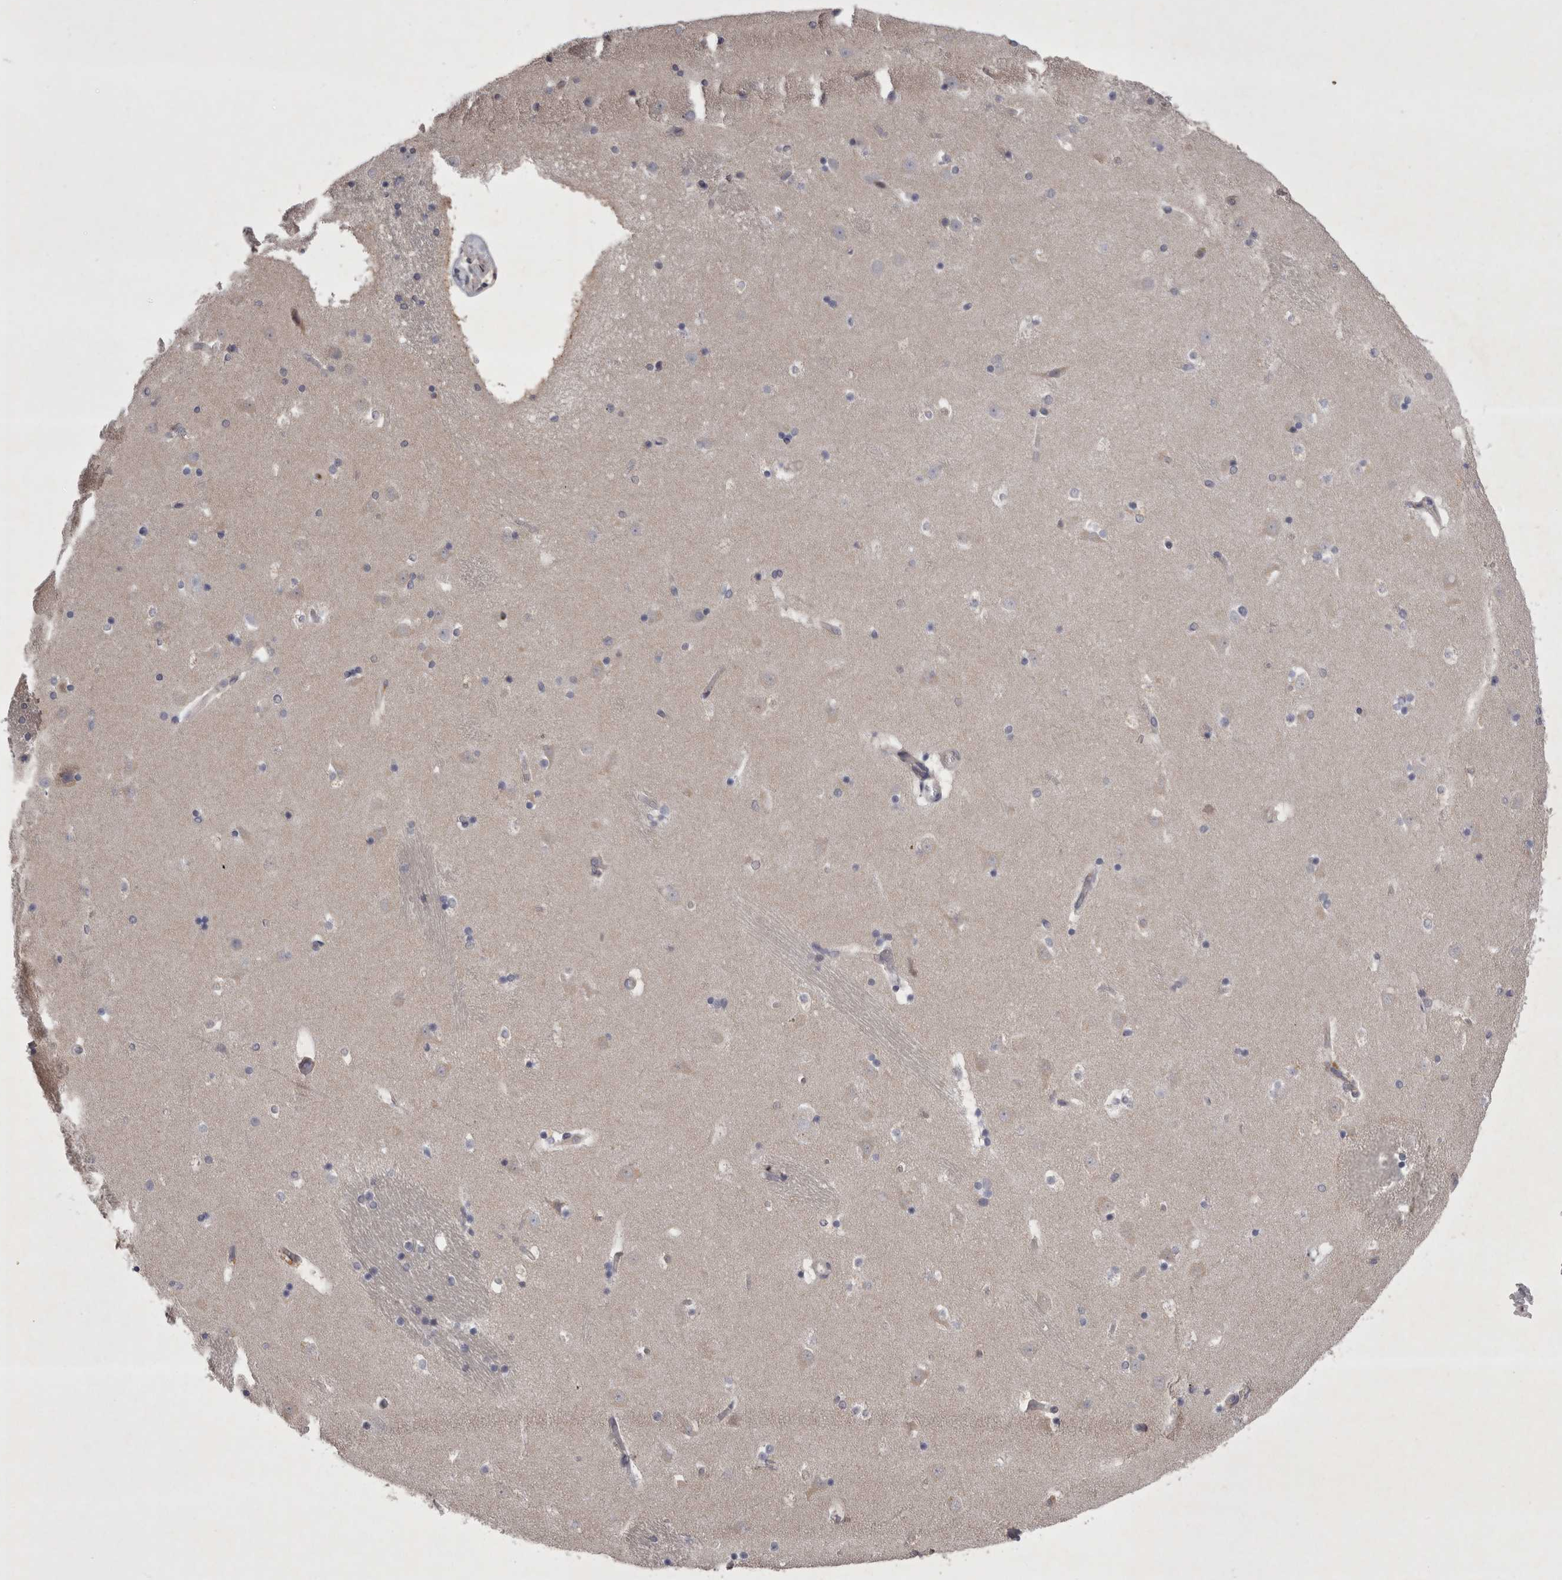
{"staining": {"intensity": "moderate", "quantity": "<25%", "location": "cytoplasmic/membranous"}, "tissue": "caudate", "cell_type": "Glial cells", "image_type": "normal", "snomed": [{"axis": "morphology", "description": "Normal tissue, NOS"}, {"axis": "topography", "description": "Lateral ventricle wall"}], "caption": "Immunohistochemistry (IHC) of unremarkable human caudate reveals low levels of moderate cytoplasmic/membranous staining in about <25% of glial cells. Using DAB (3,3'-diaminobenzidine) (brown) and hematoxylin (blue) stains, captured at high magnification using brightfield microscopy.", "gene": "CTBS", "patient": {"sex": "male", "age": 45}}